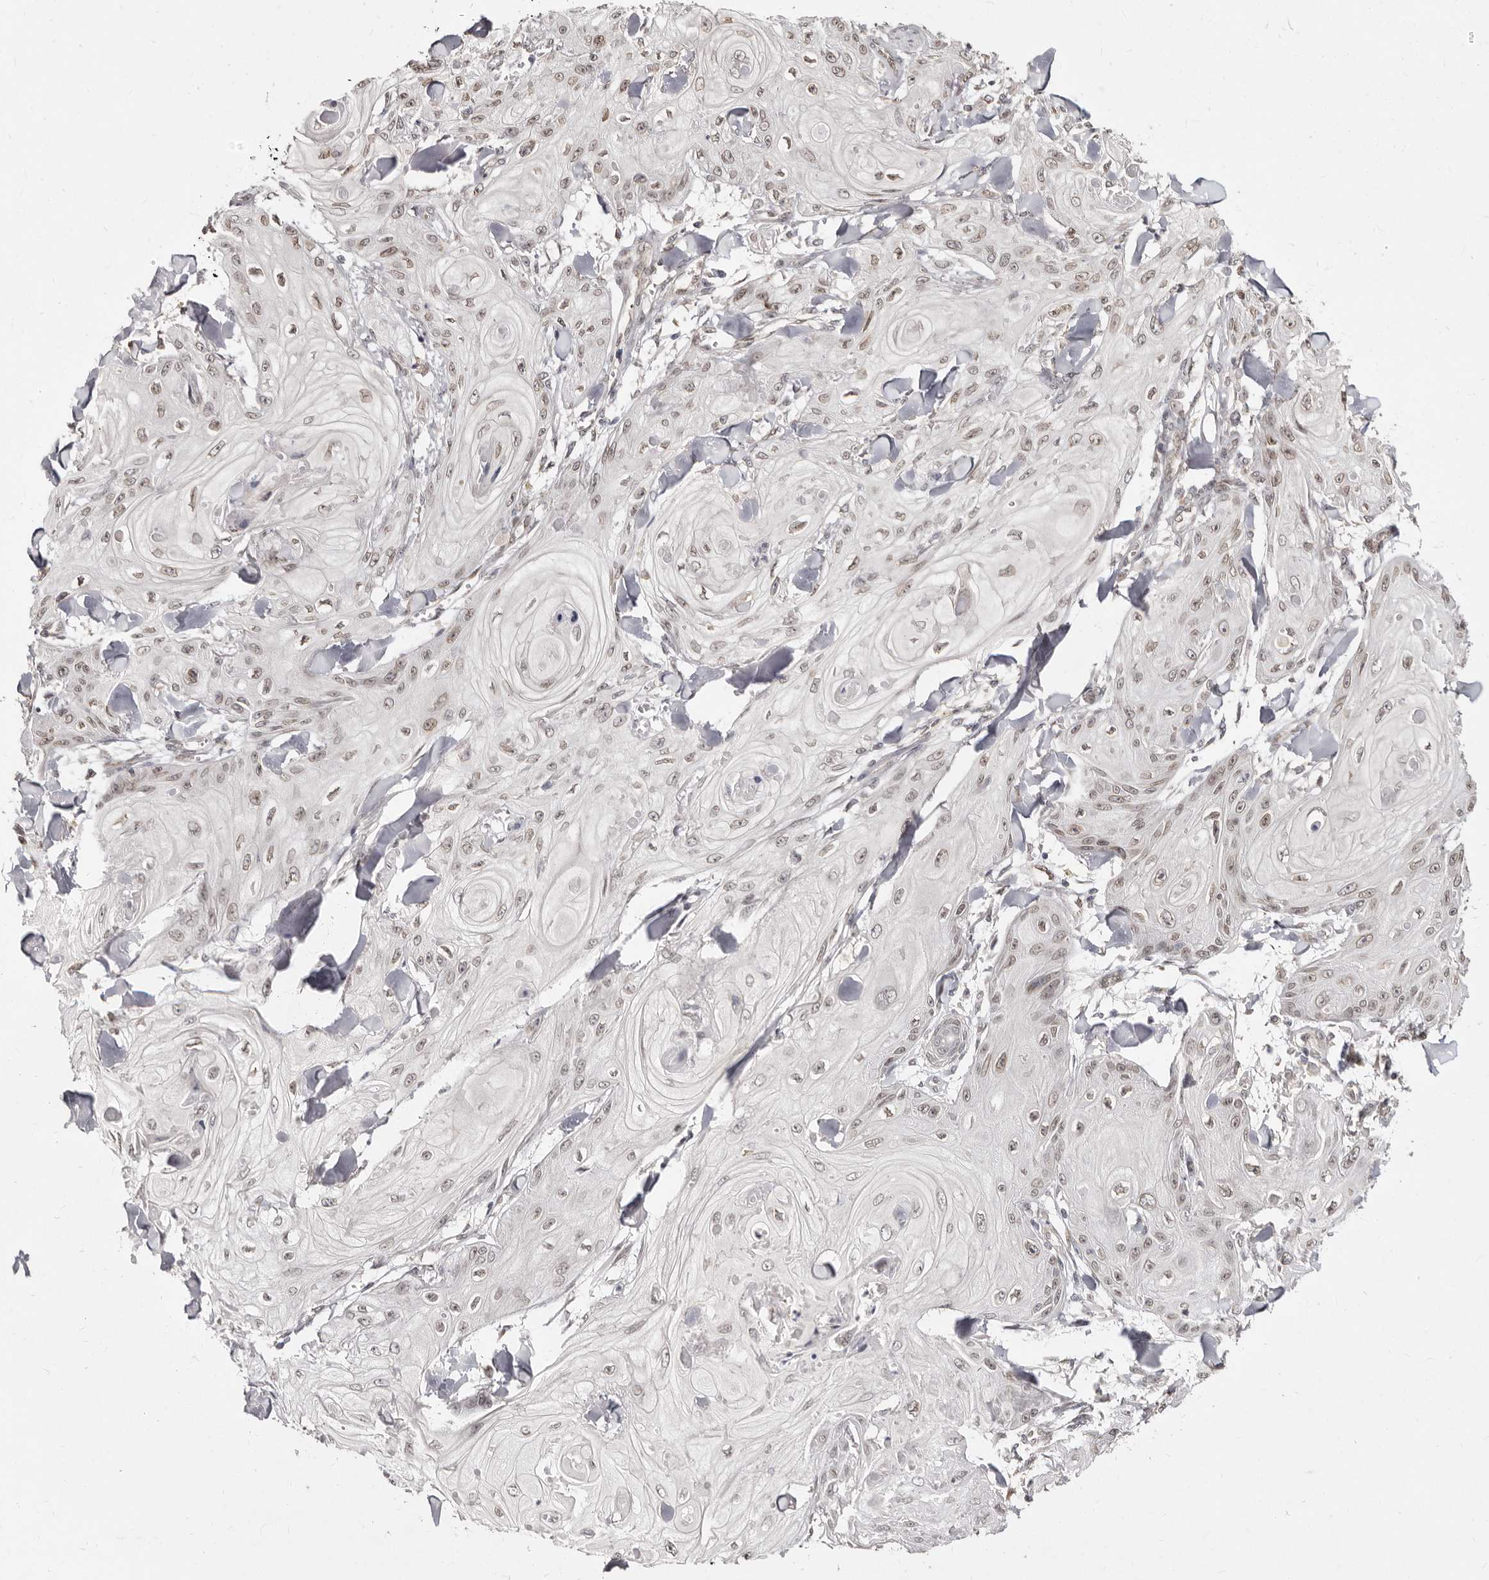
{"staining": {"intensity": "weak", "quantity": ">75%", "location": "nuclear"}, "tissue": "skin cancer", "cell_type": "Tumor cells", "image_type": "cancer", "snomed": [{"axis": "morphology", "description": "Squamous cell carcinoma, NOS"}, {"axis": "topography", "description": "Skin"}], "caption": "Immunohistochemical staining of skin cancer exhibits low levels of weak nuclear staining in about >75% of tumor cells. The staining was performed using DAB, with brown indicating positive protein expression. Nuclei are stained blue with hematoxylin.", "gene": "LCORL", "patient": {"sex": "male", "age": 74}}